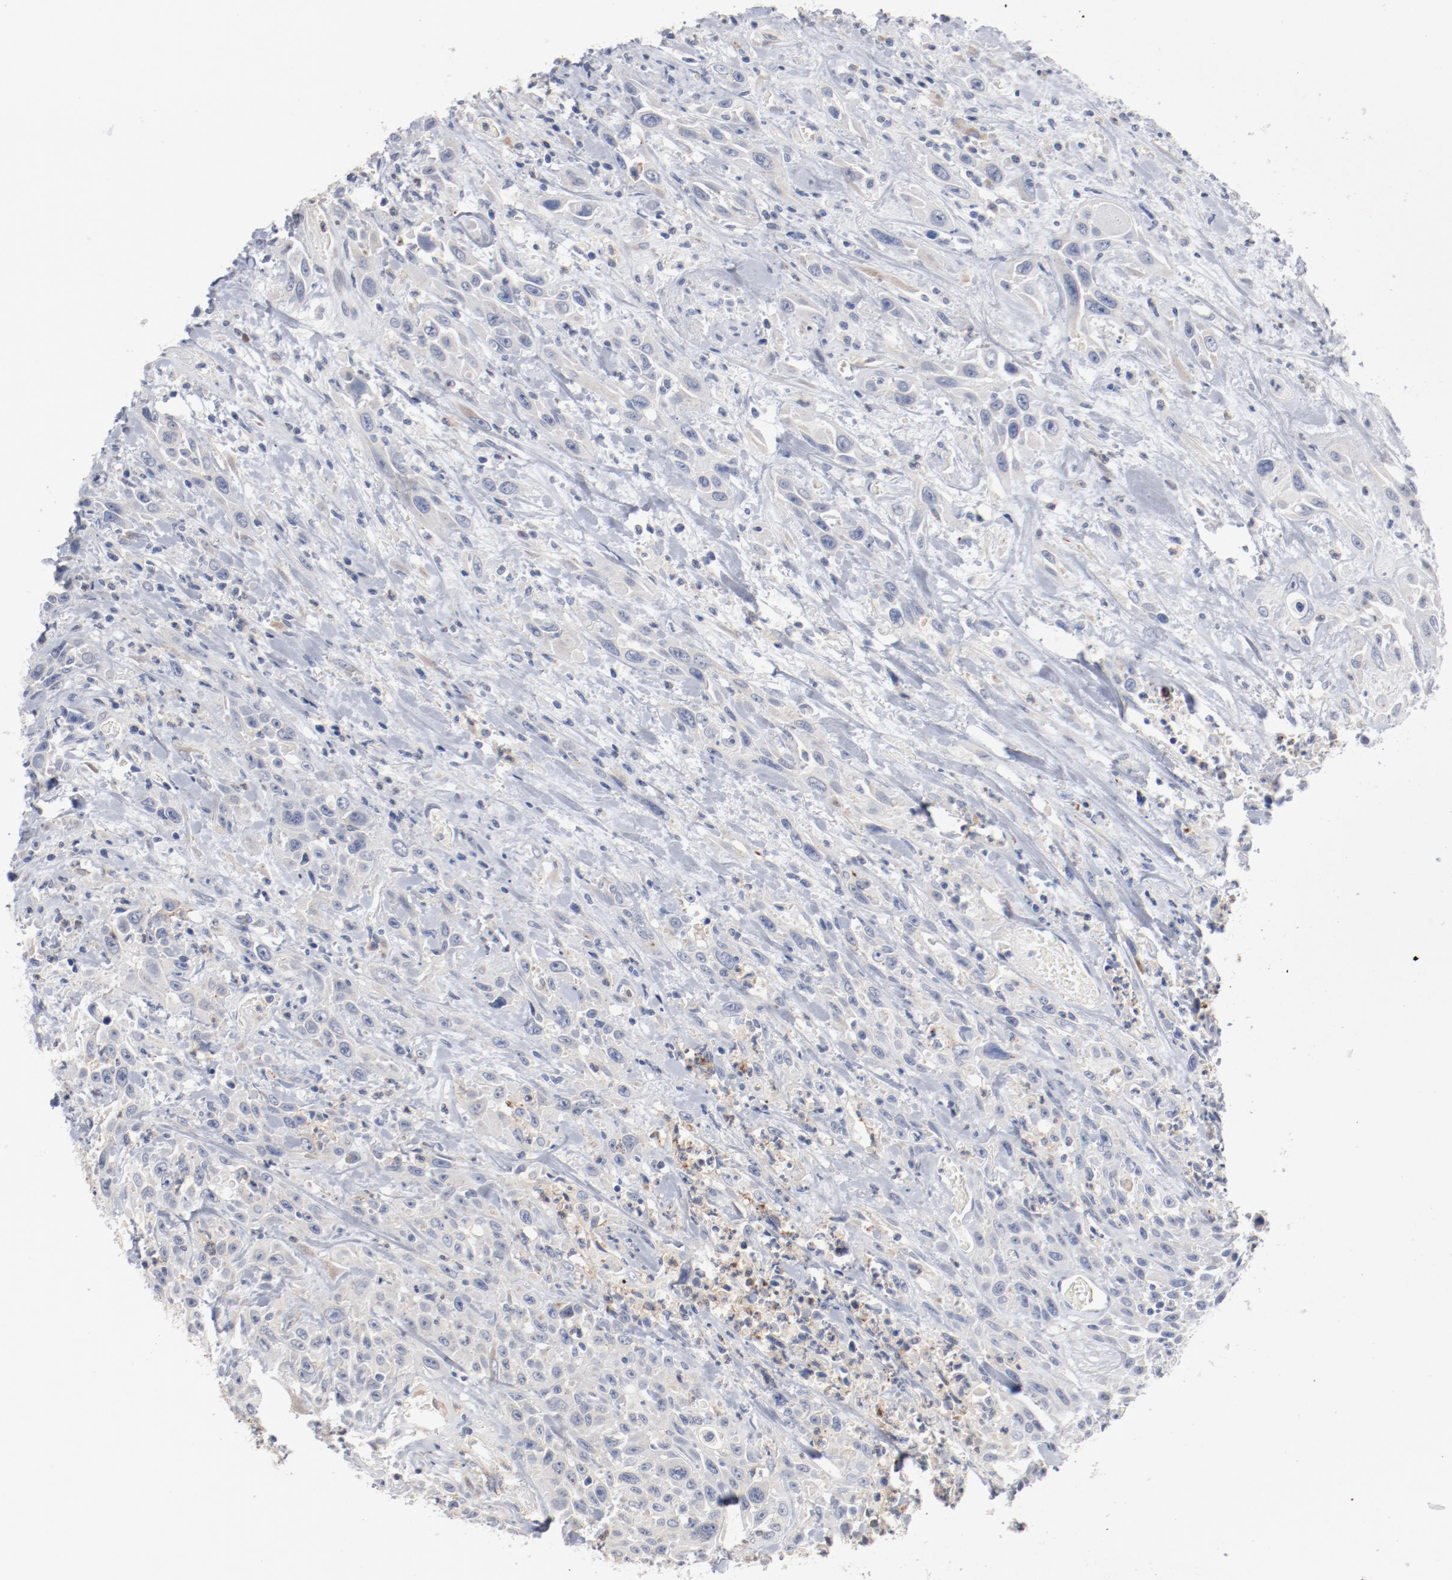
{"staining": {"intensity": "negative", "quantity": "none", "location": "none"}, "tissue": "urothelial cancer", "cell_type": "Tumor cells", "image_type": "cancer", "snomed": [{"axis": "morphology", "description": "Urothelial carcinoma, High grade"}, {"axis": "topography", "description": "Urinary bladder"}], "caption": "DAB immunohistochemical staining of human urothelial carcinoma (high-grade) demonstrates no significant expression in tumor cells.", "gene": "AK7", "patient": {"sex": "female", "age": 84}}